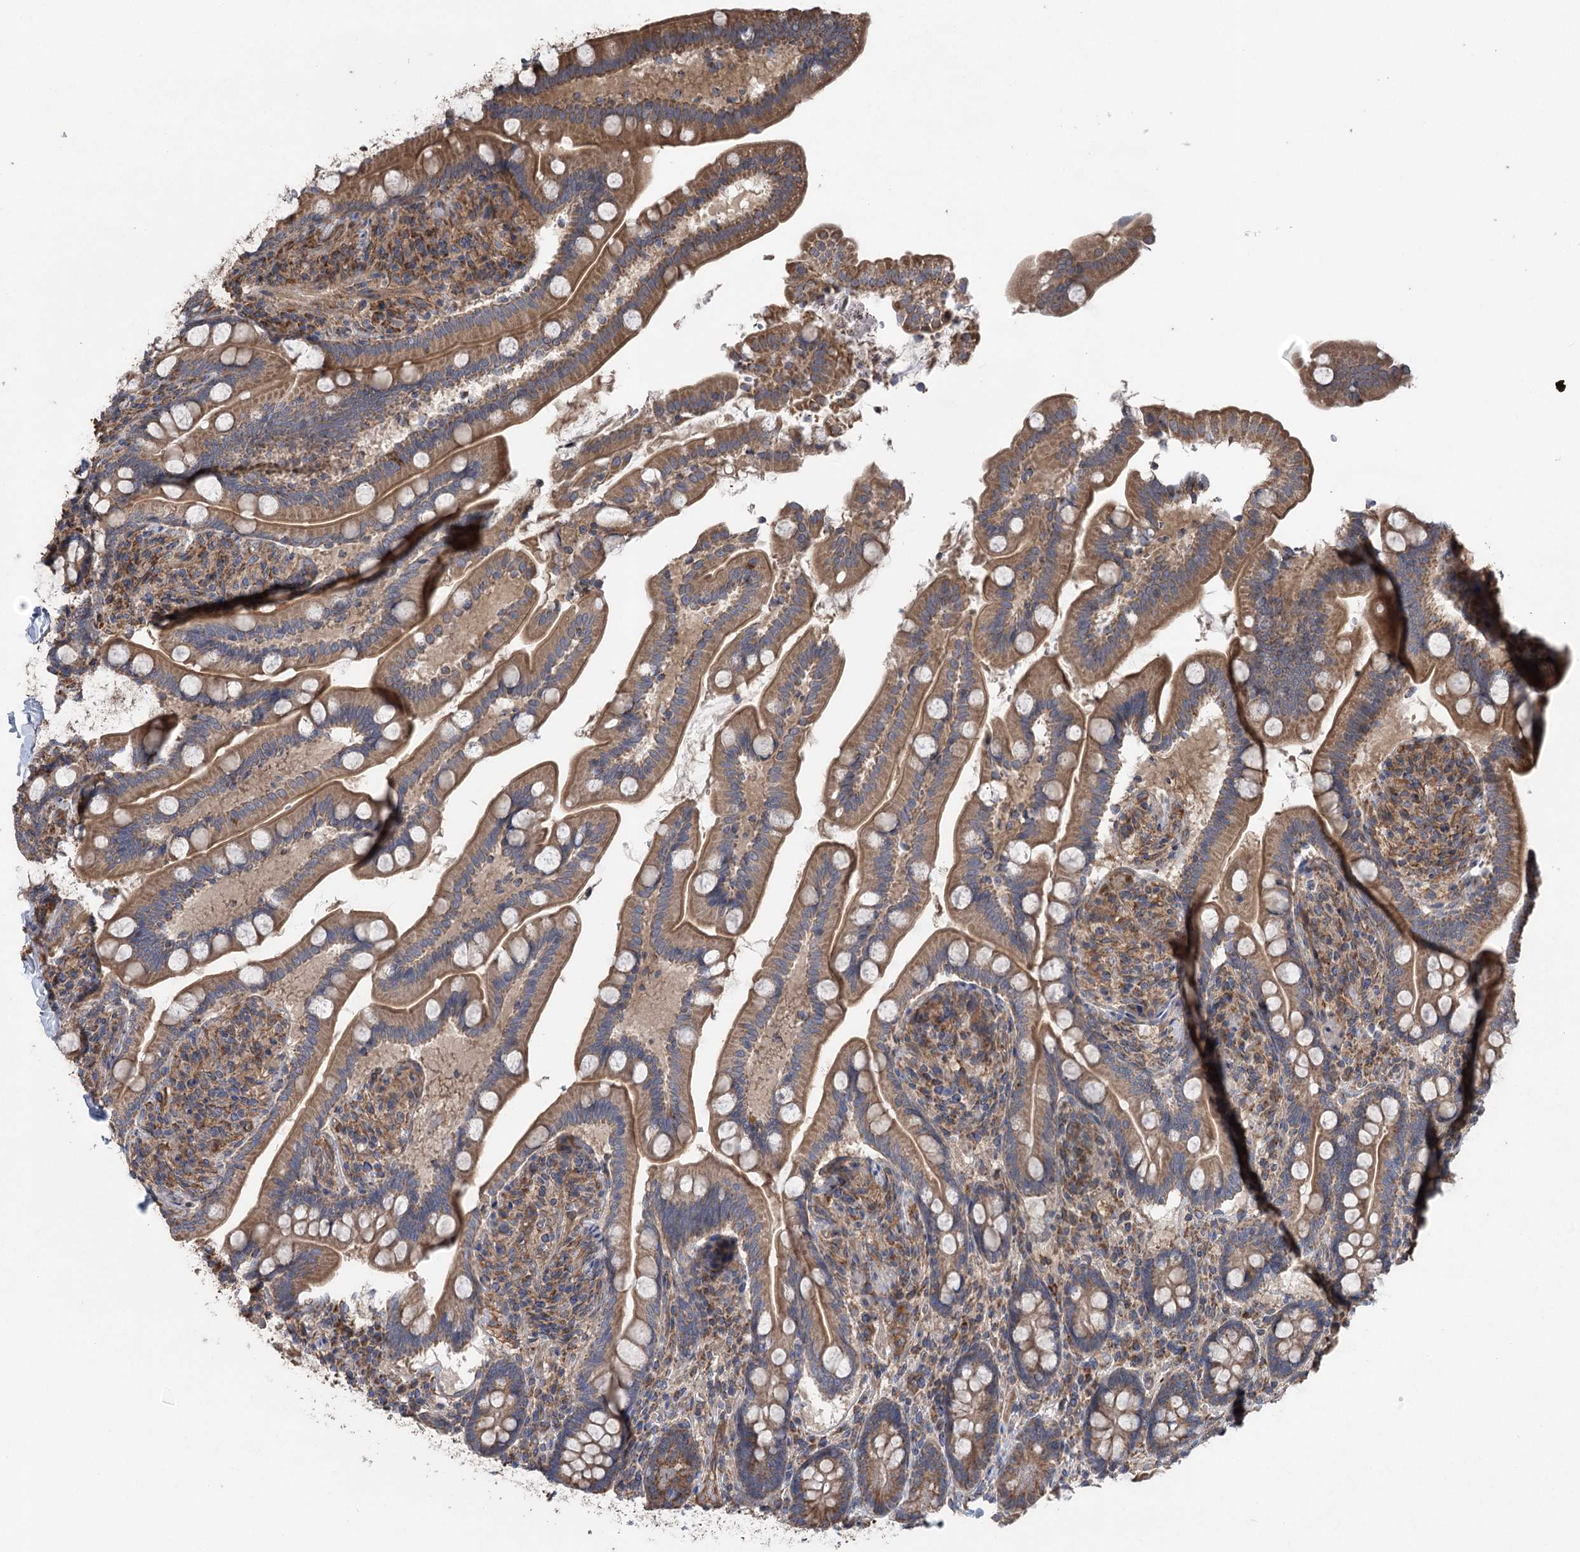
{"staining": {"intensity": "moderate", "quantity": ">75%", "location": "cytoplasmic/membranous"}, "tissue": "small intestine", "cell_type": "Glandular cells", "image_type": "normal", "snomed": [{"axis": "morphology", "description": "Normal tissue, NOS"}, {"axis": "topography", "description": "Small intestine"}], "caption": "A histopathology image of small intestine stained for a protein exhibits moderate cytoplasmic/membranous brown staining in glandular cells. Nuclei are stained in blue.", "gene": "RWDD4", "patient": {"sex": "female", "age": 64}}